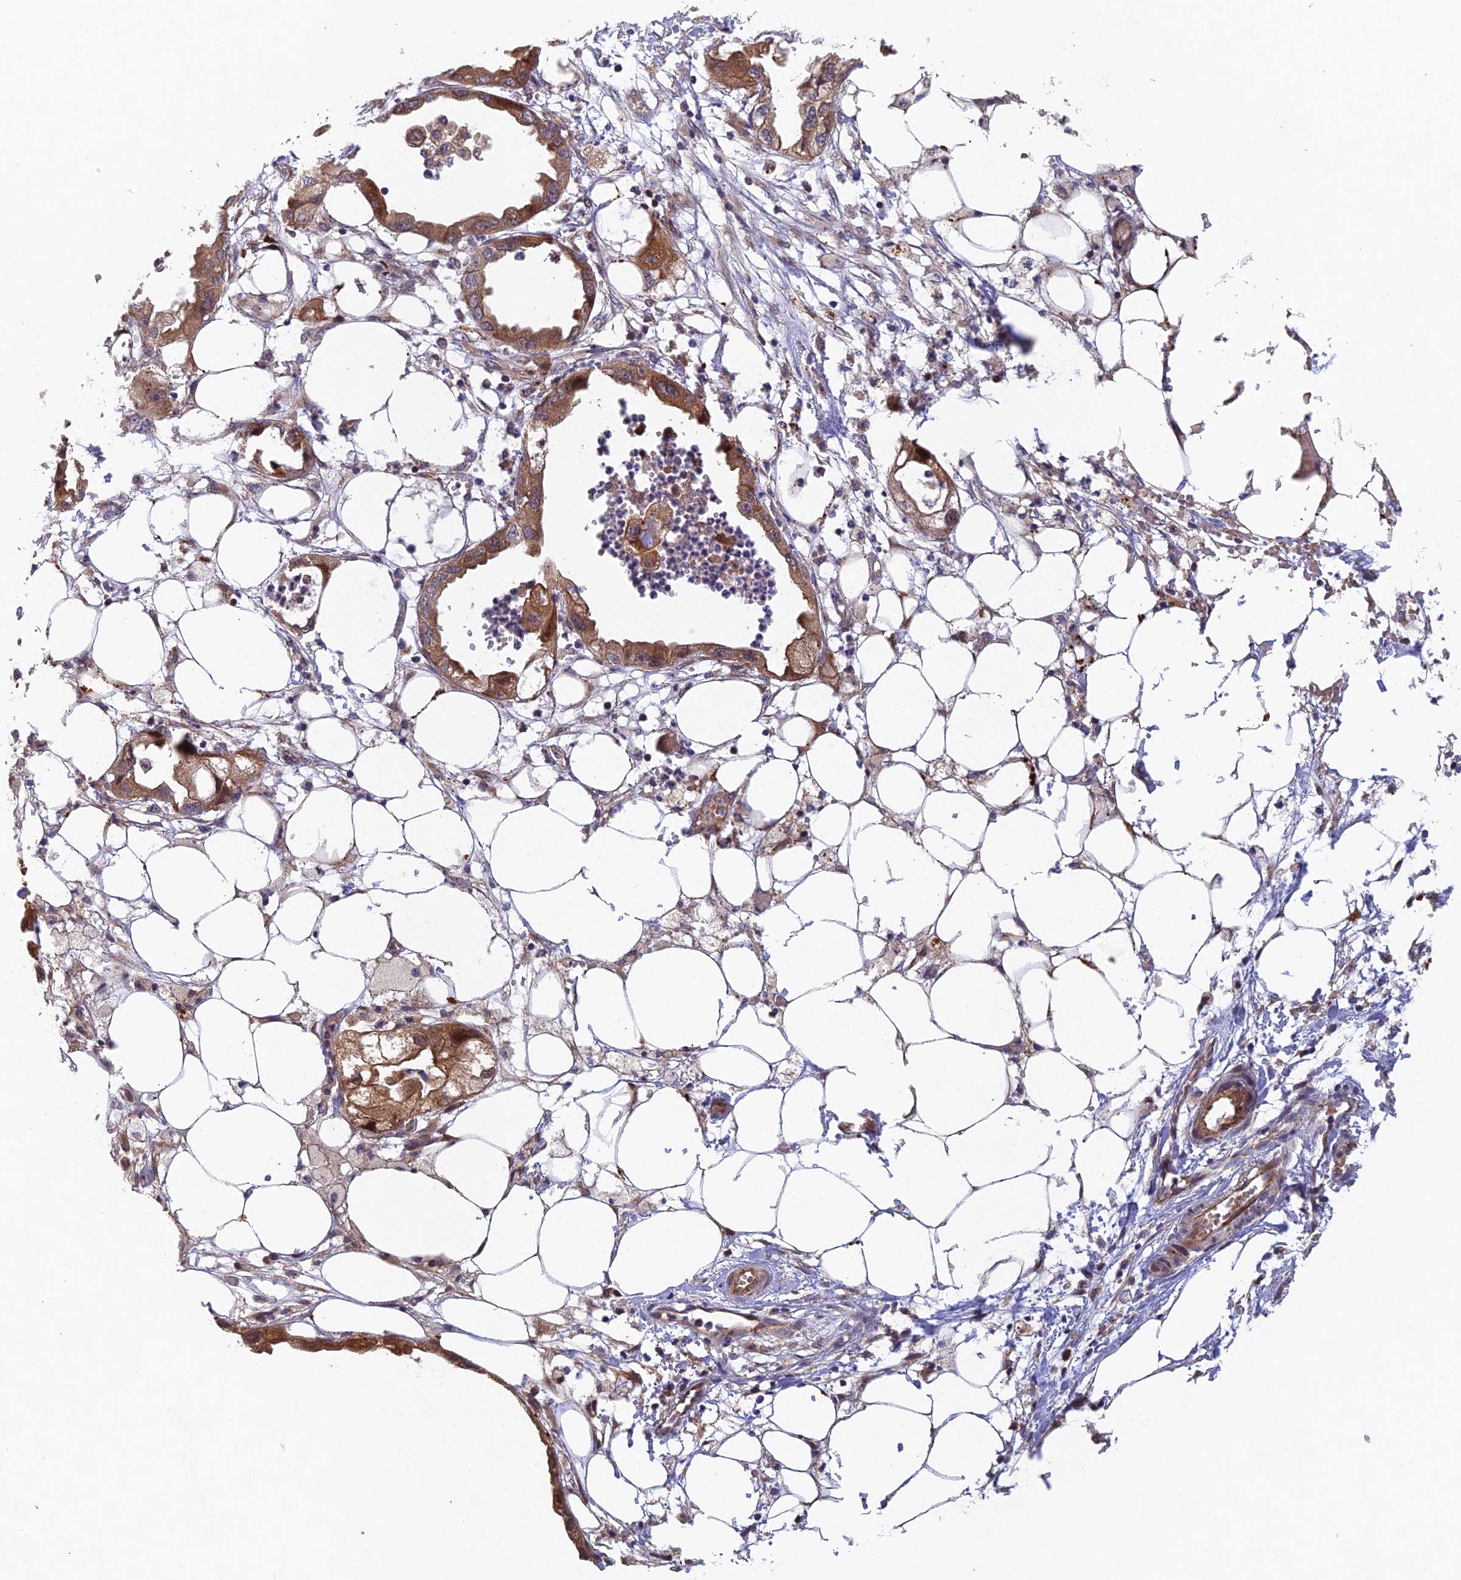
{"staining": {"intensity": "moderate", "quantity": ">75%", "location": "cytoplasmic/membranous"}, "tissue": "endometrial cancer", "cell_type": "Tumor cells", "image_type": "cancer", "snomed": [{"axis": "morphology", "description": "Adenocarcinoma, NOS"}, {"axis": "morphology", "description": "Adenocarcinoma, metastatic, NOS"}, {"axis": "topography", "description": "Adipose tissue"}, {"axis": "topography", "description": "Endometrium"}], "caption": "An immunohistochemistry histopathology image of tumor tissue is shown. Protein staining in brown highlights moderate cytoplasmic/membranous positivity in endometrial cancer within tumor cells. (DAB IHC with brightfield microscopy, high magnification).", "gene": "NSMCE1", "patient": {"sex": "female", "age": 67}}